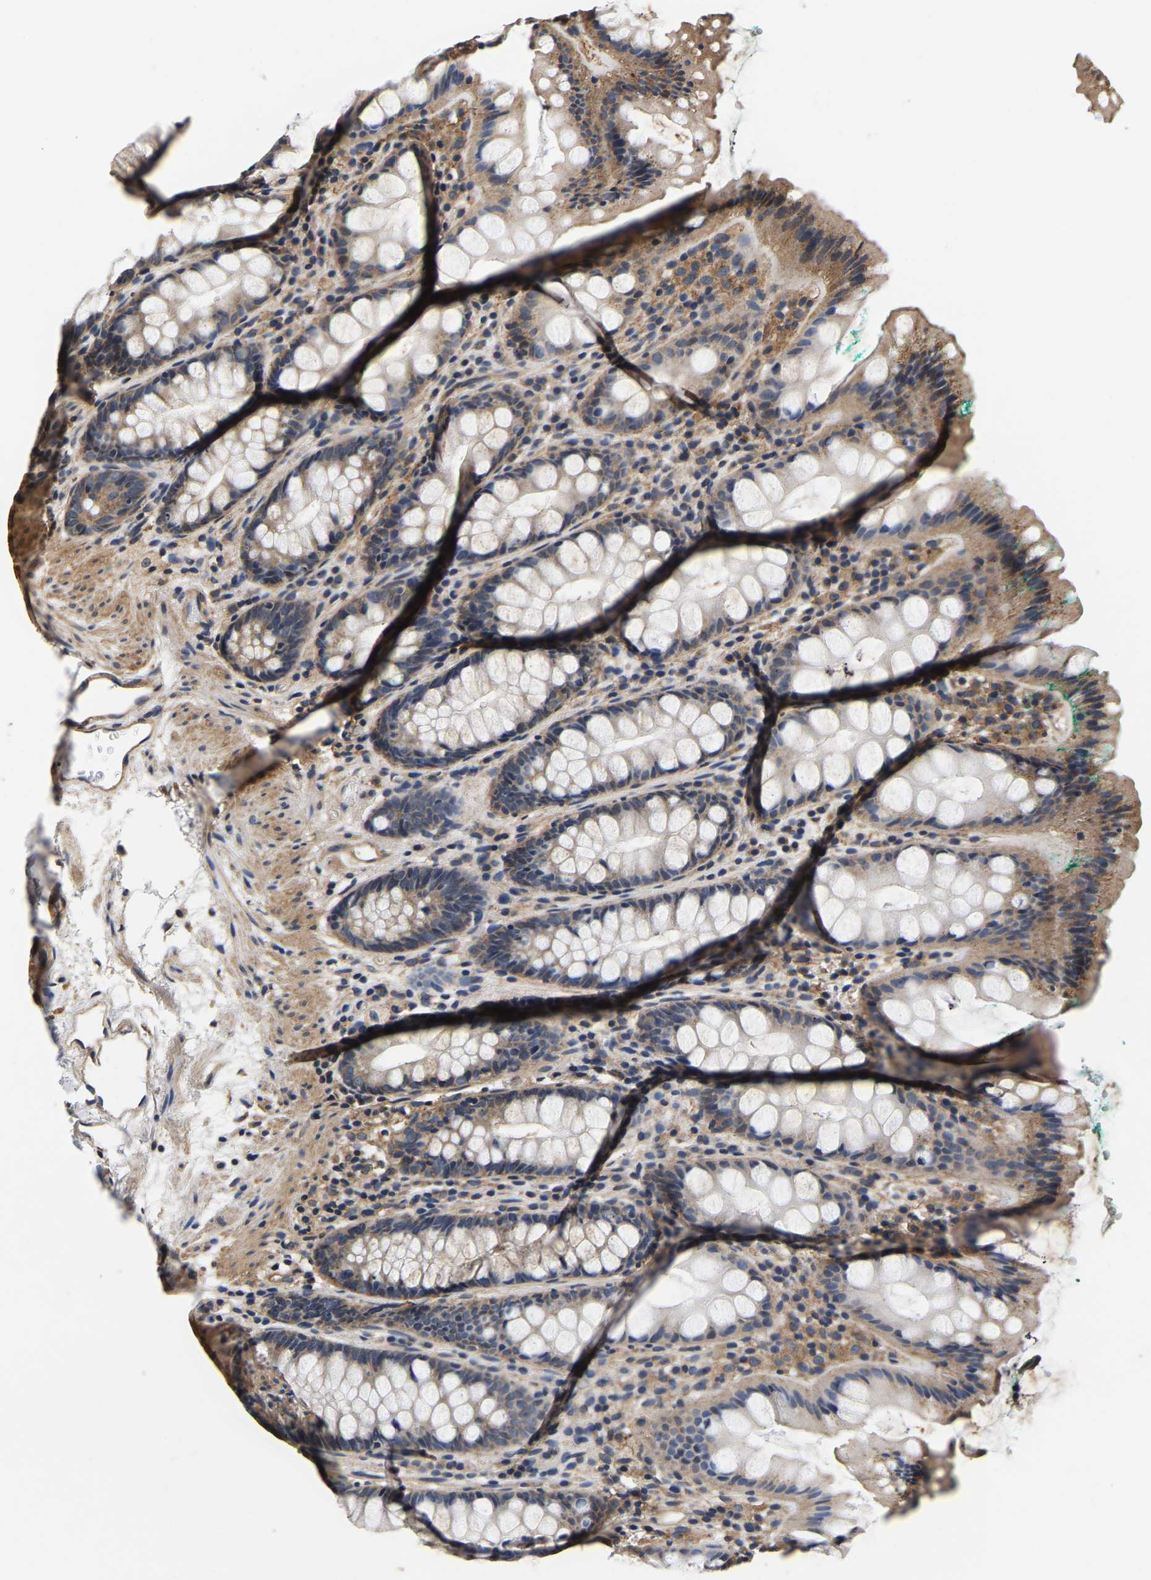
{"staining": {"intensity": "weak", "quantity": "25%-75%", "location": "cytoplasmic/membranous"}, "tissue": "rectum", "cell_type": "Glandular cells", "image_type": "normal", "snomed": [{"axis": "morphology", "description": "Normal tissue, NOS"}, {"axis": "topography", "description": "Rectum"}], "caption": "Immunohistochemistry histopathology image of unremarkable rectum: human rectum stained using immunohistochemistry (IHC) reveals low levels of weak protein expression localized specifically in the cytoplasmic/membranous of glandular cells, appearing as a cytoplasmic/membranous brown color.", "gene": "RUVBL1", "patient": {"sex": "female", "age": 65}}